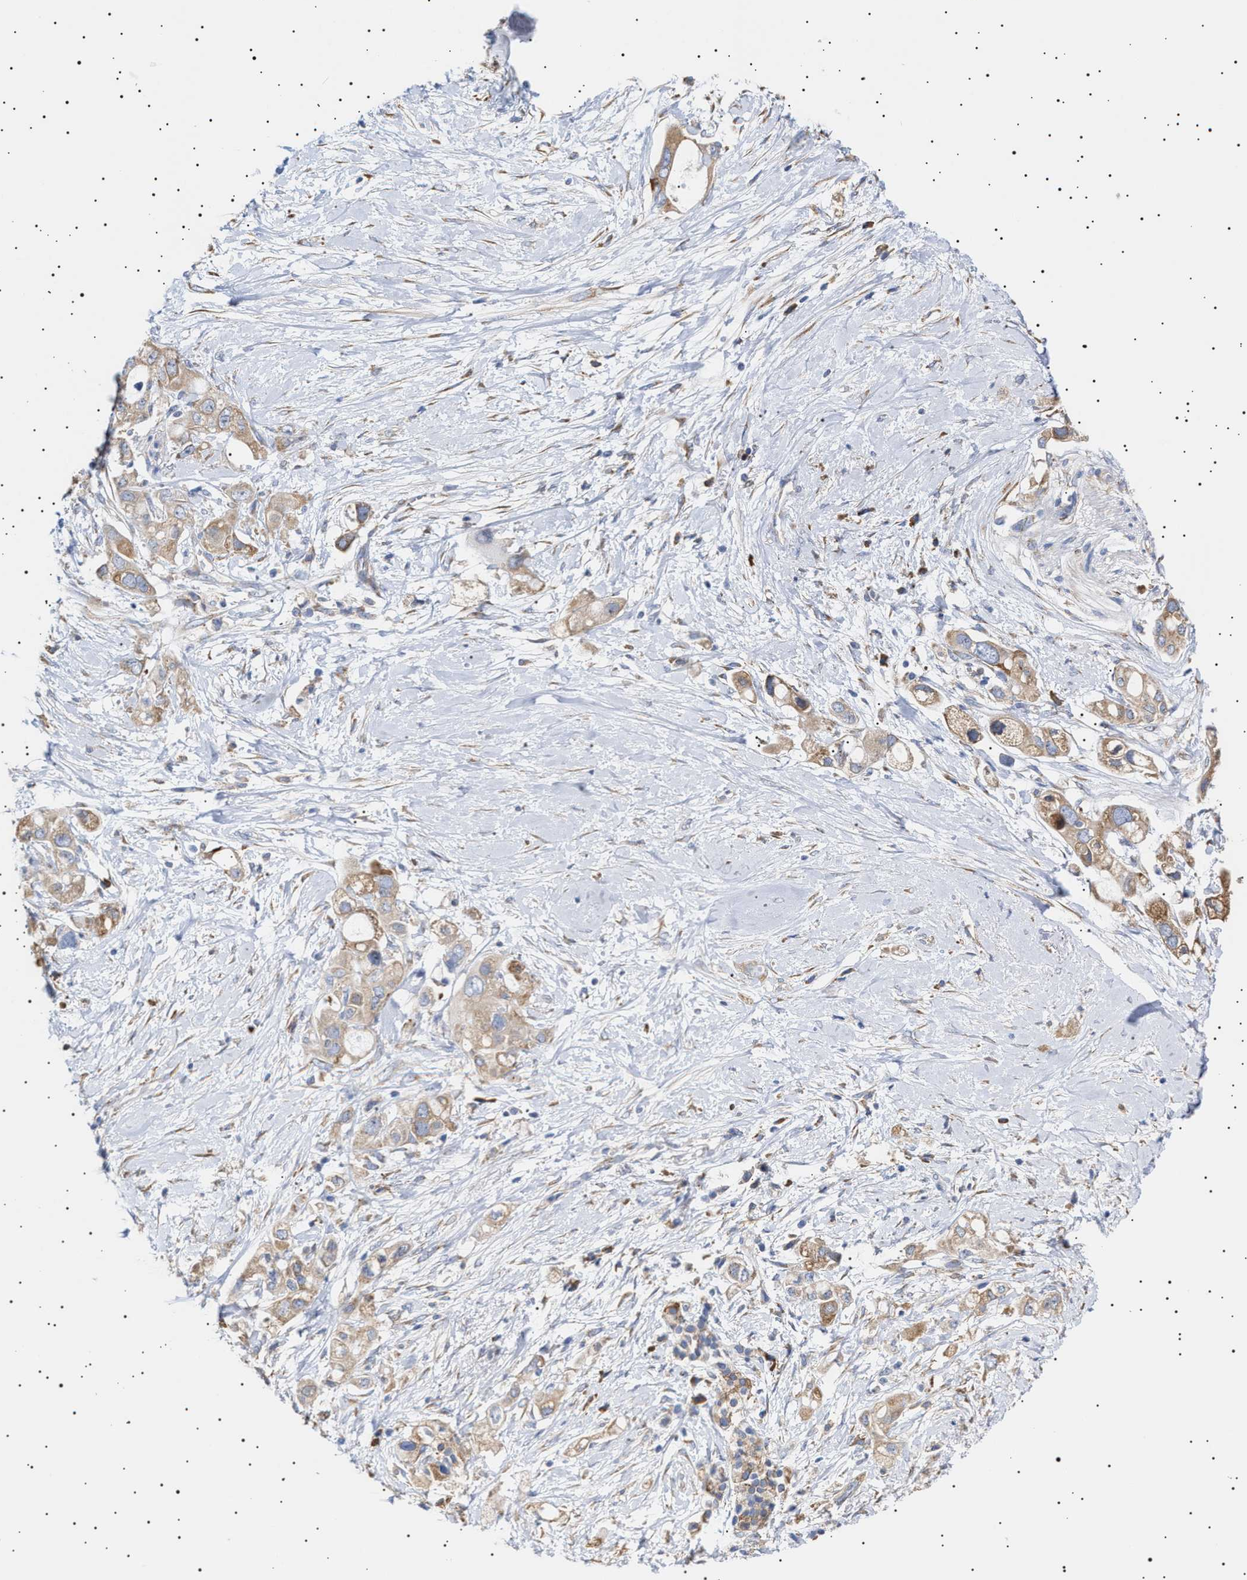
{"staining": {"intensity": "weak", "quantity": ">75%", "location": "cytoplasmic/membranous"}, "tissue": "pancreatic cancer", "cell_type": "Tumor cells", "image_type": "cancer", "snomed": [{"axis": "morphology", "description": "Adenocarcinoma, NOS"}, {"axis": "topography", "description": "Pancreas"}], "caption": "Pancreatic cancer (adenocarcinoma) was stained to show a protein in brown. There is low levels of weak cytoplasmic/membranous positivity in about >75% of tumor cells.", "gene": "ERCC6L2", "patient": {"sex": "female", "age": 56}}